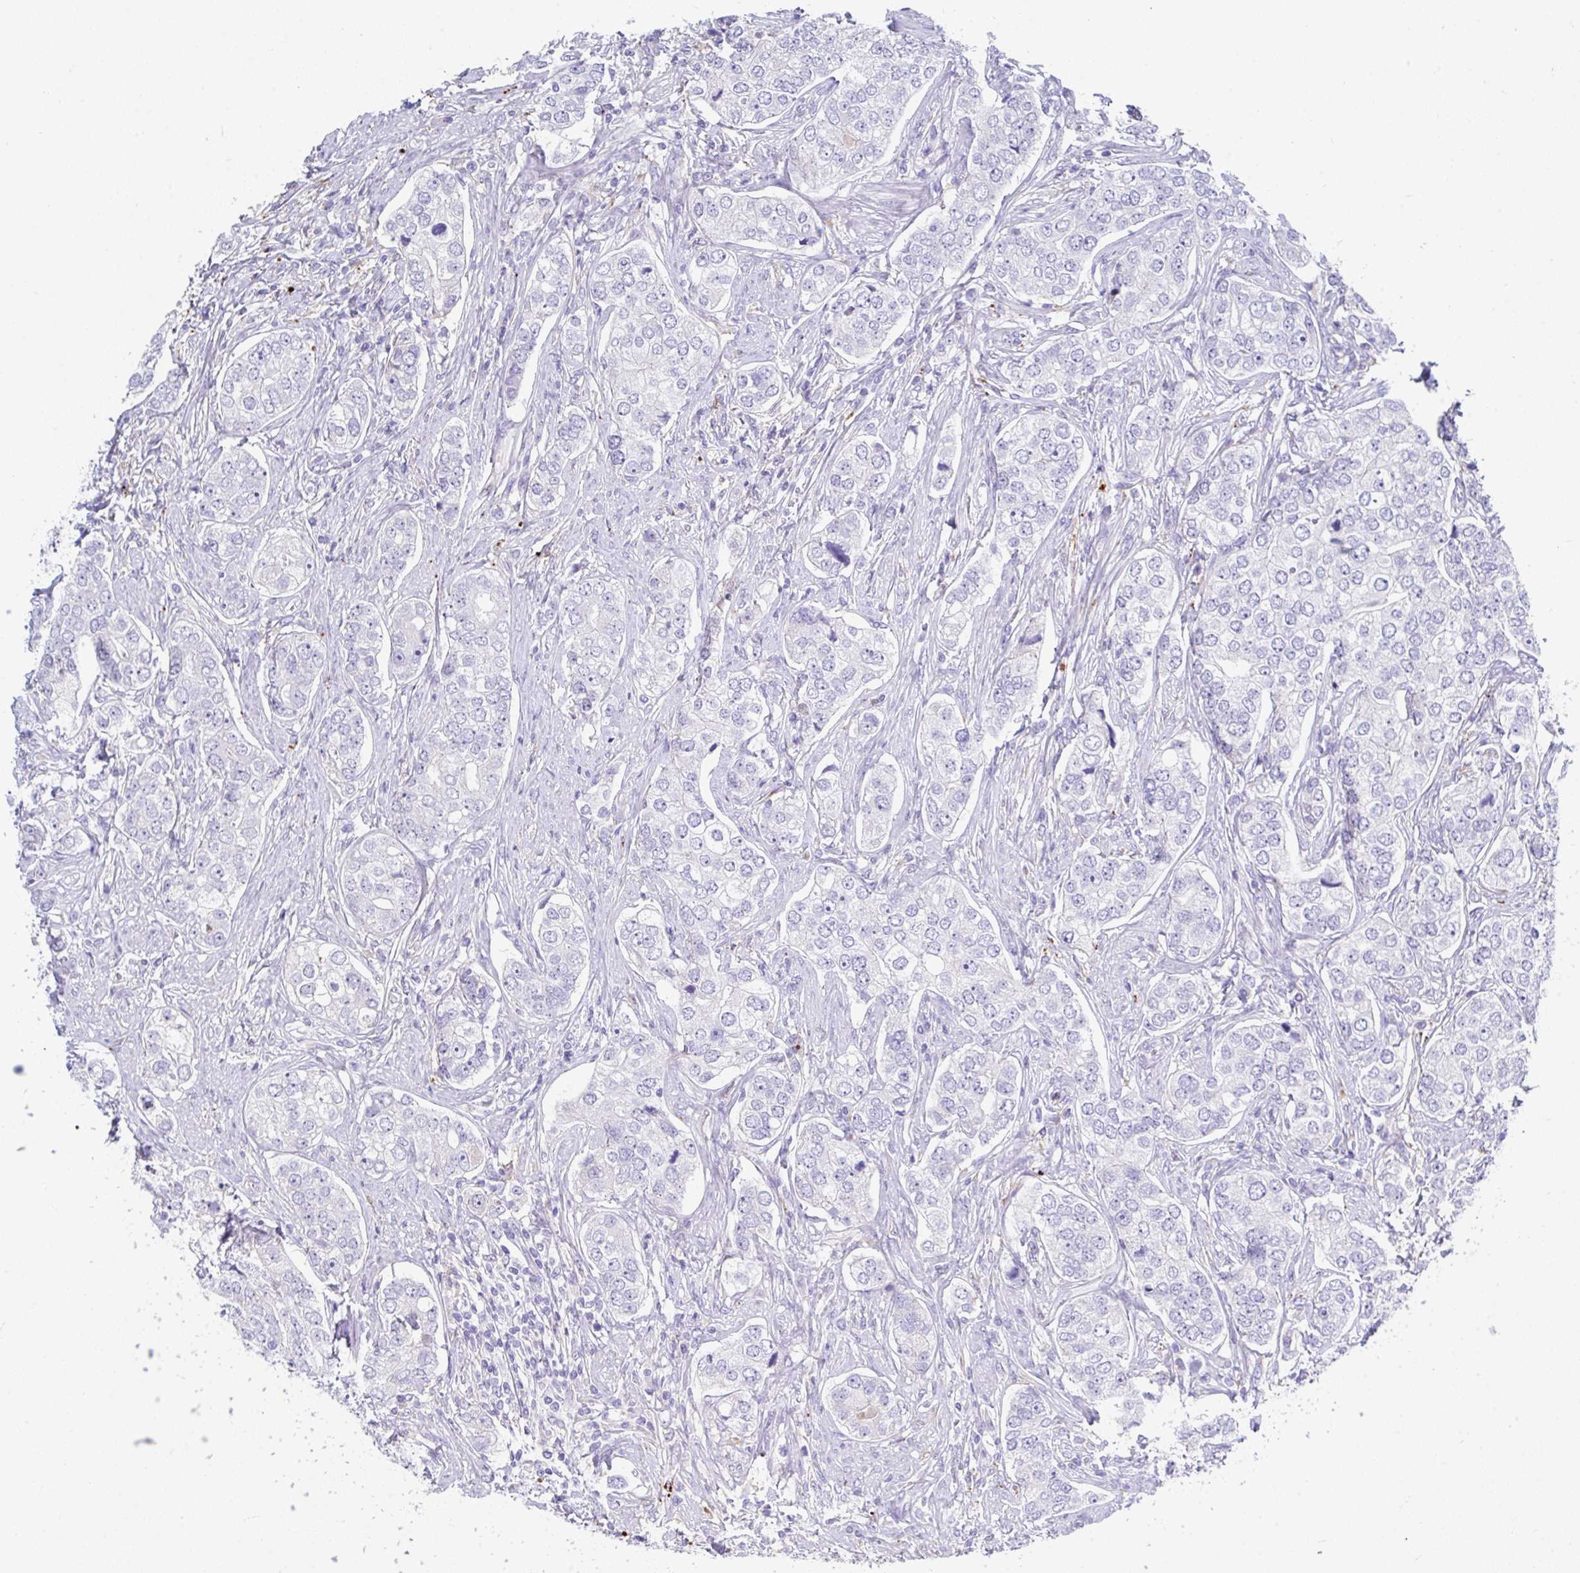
{"staining": {"intensity": "negative", "quantity": "none", "location": "none"}, "tissue": "prostate cancer", "cell_type": "Tumor cells", "image_type": "cancer", "snomed": [{"axis": "morphology", "description": "Adenocarcinoma, High grade"}, {"axis": "topography", "description": "Prostate"}], "caption": "Human prostate high-grade adenocarcinoma stained for a protein using immunohistochemistry shows no expression in tumor cells.", "gene": "ZNF33A", "patient": {"sex": "male", "age": 60}}